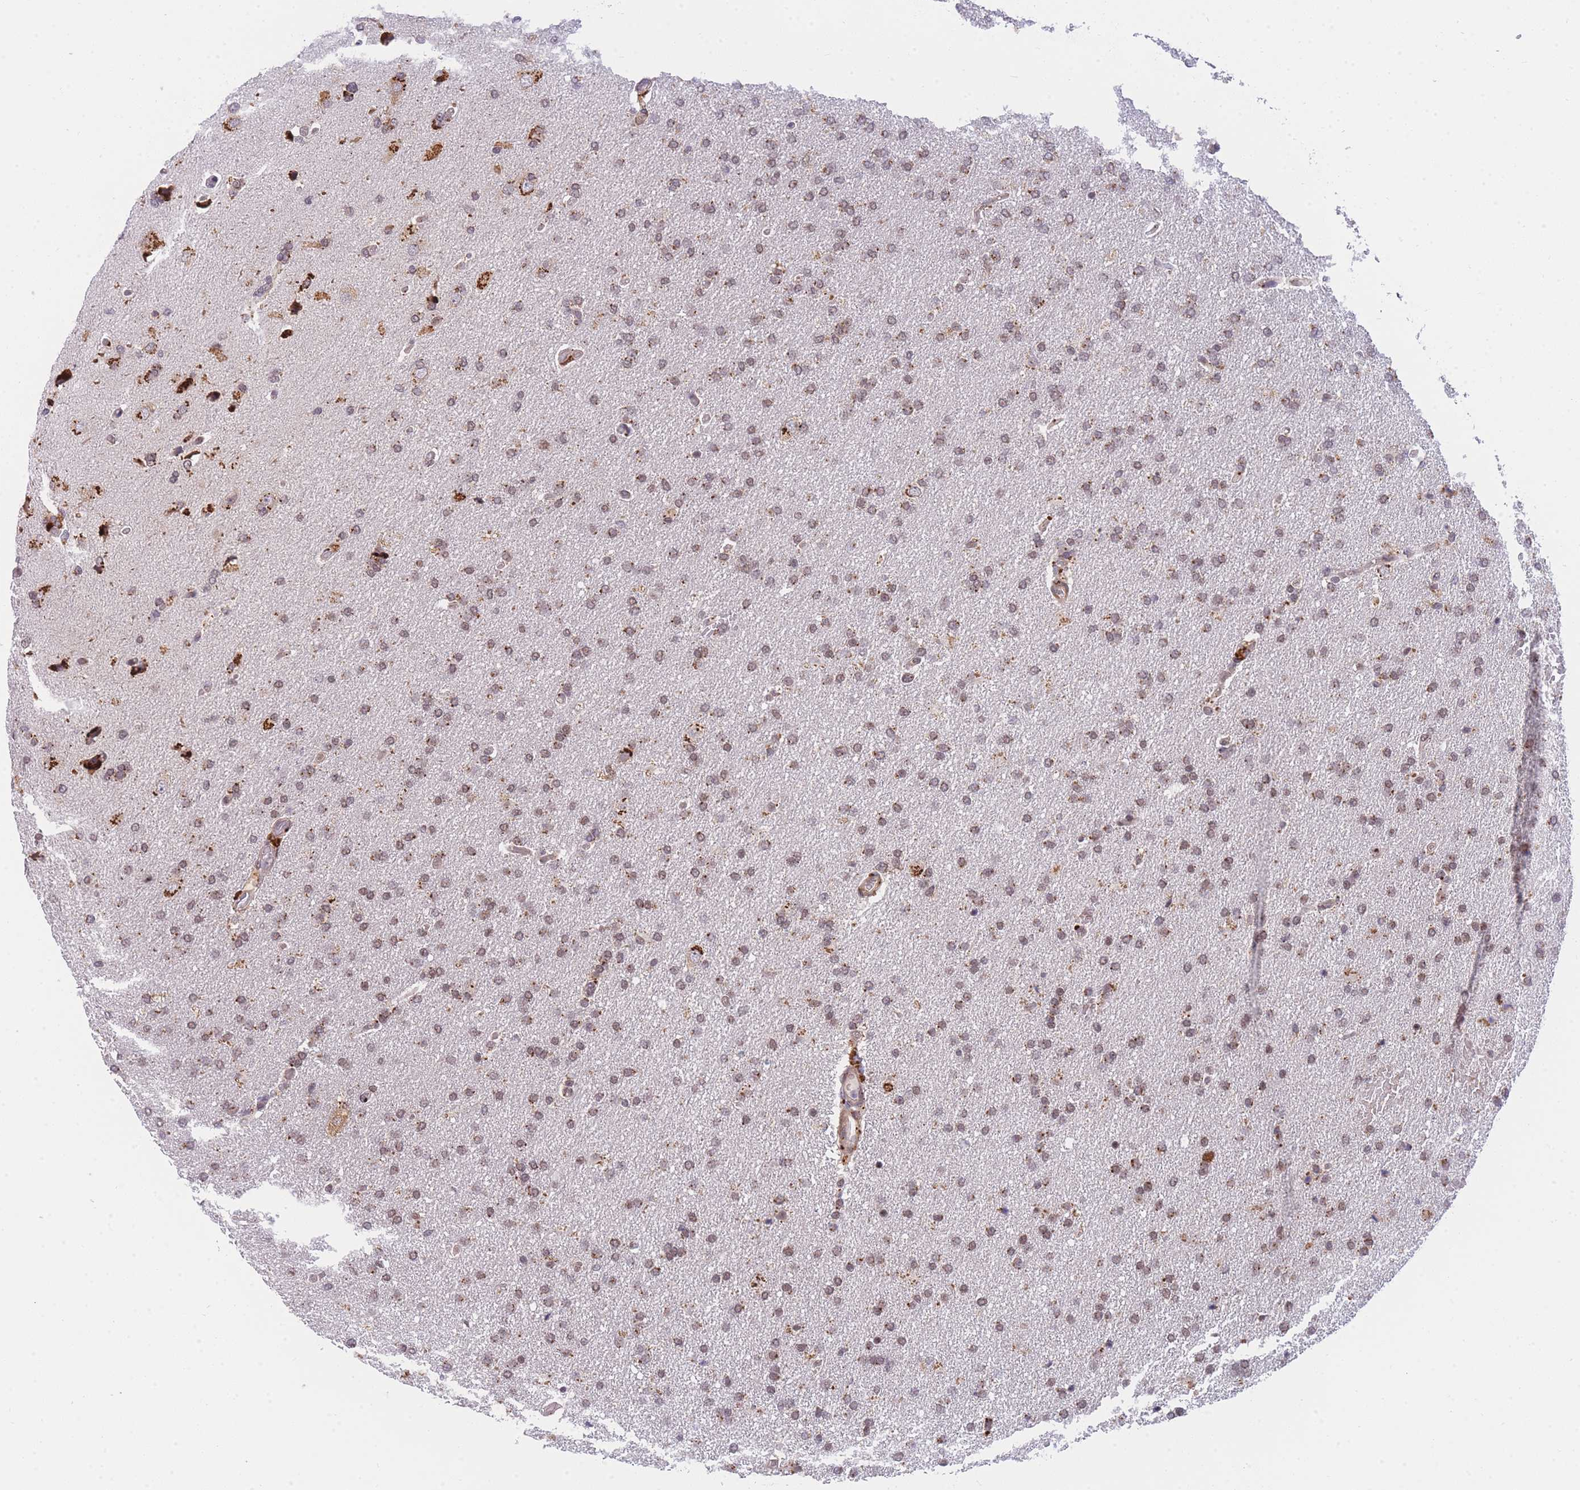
{"staining": {"intensity": "weak", "quantity": ">75%", "location": "cytoplasmic/membranous"}, "tissue": "glioma", "cell_type": "Tumor cells", "image_type": "cancer", "snomed": [{"axis": "morphology", "description": "Glioma, malignant, High grade"}, {"axis": "topography", "description": "Brain"}], "caption": "Immunohistochemical staining of human high-grade glioma (malignant) shows low levels of weak cytoplasmic/membranous staining in approximately >75% of tumor cells.", "gene": "MRPL23", "patient": {"sex": "male", "age": 72}}